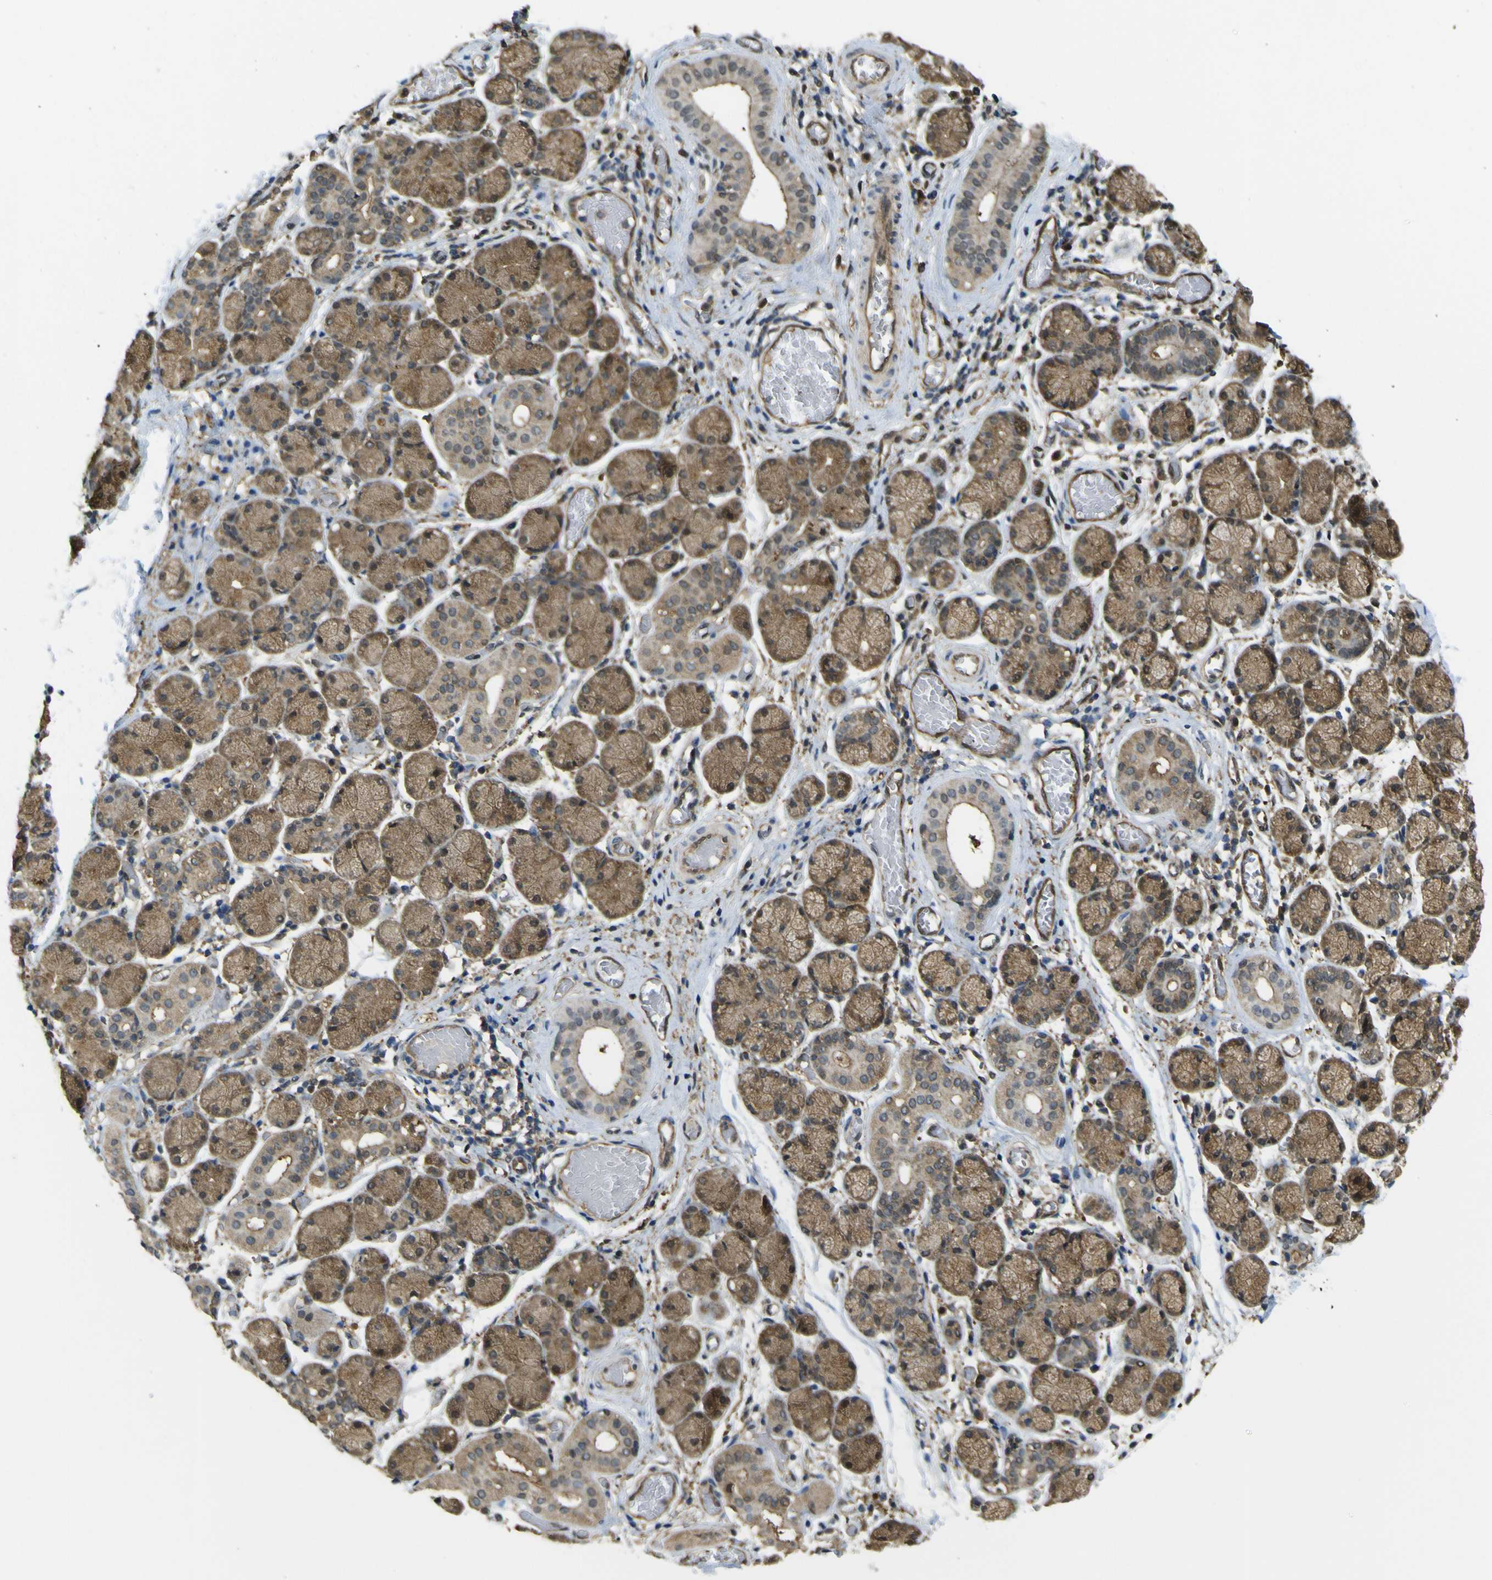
{"staining": {"intensity": "moderate", "quantity": ">75%", "location": "cytoplasmic/membranous"}, "tissue": "salivary gland", "cell_type": "Glandular cells", "image_type": "normal", "snomed": [{"axis": "morphology", "description": "Normal tissue, NOS"}, {"axis": "topography", "description": "Salivary gland"}], "caption": "Immunohistochemical staining of normal human salivary gland displays moderate cytoplasmic/membranous protein positivity in approximately >75% of glandular cells.", "gene": "YWHAG", "patient": {"sex": "female", "age": 24}}